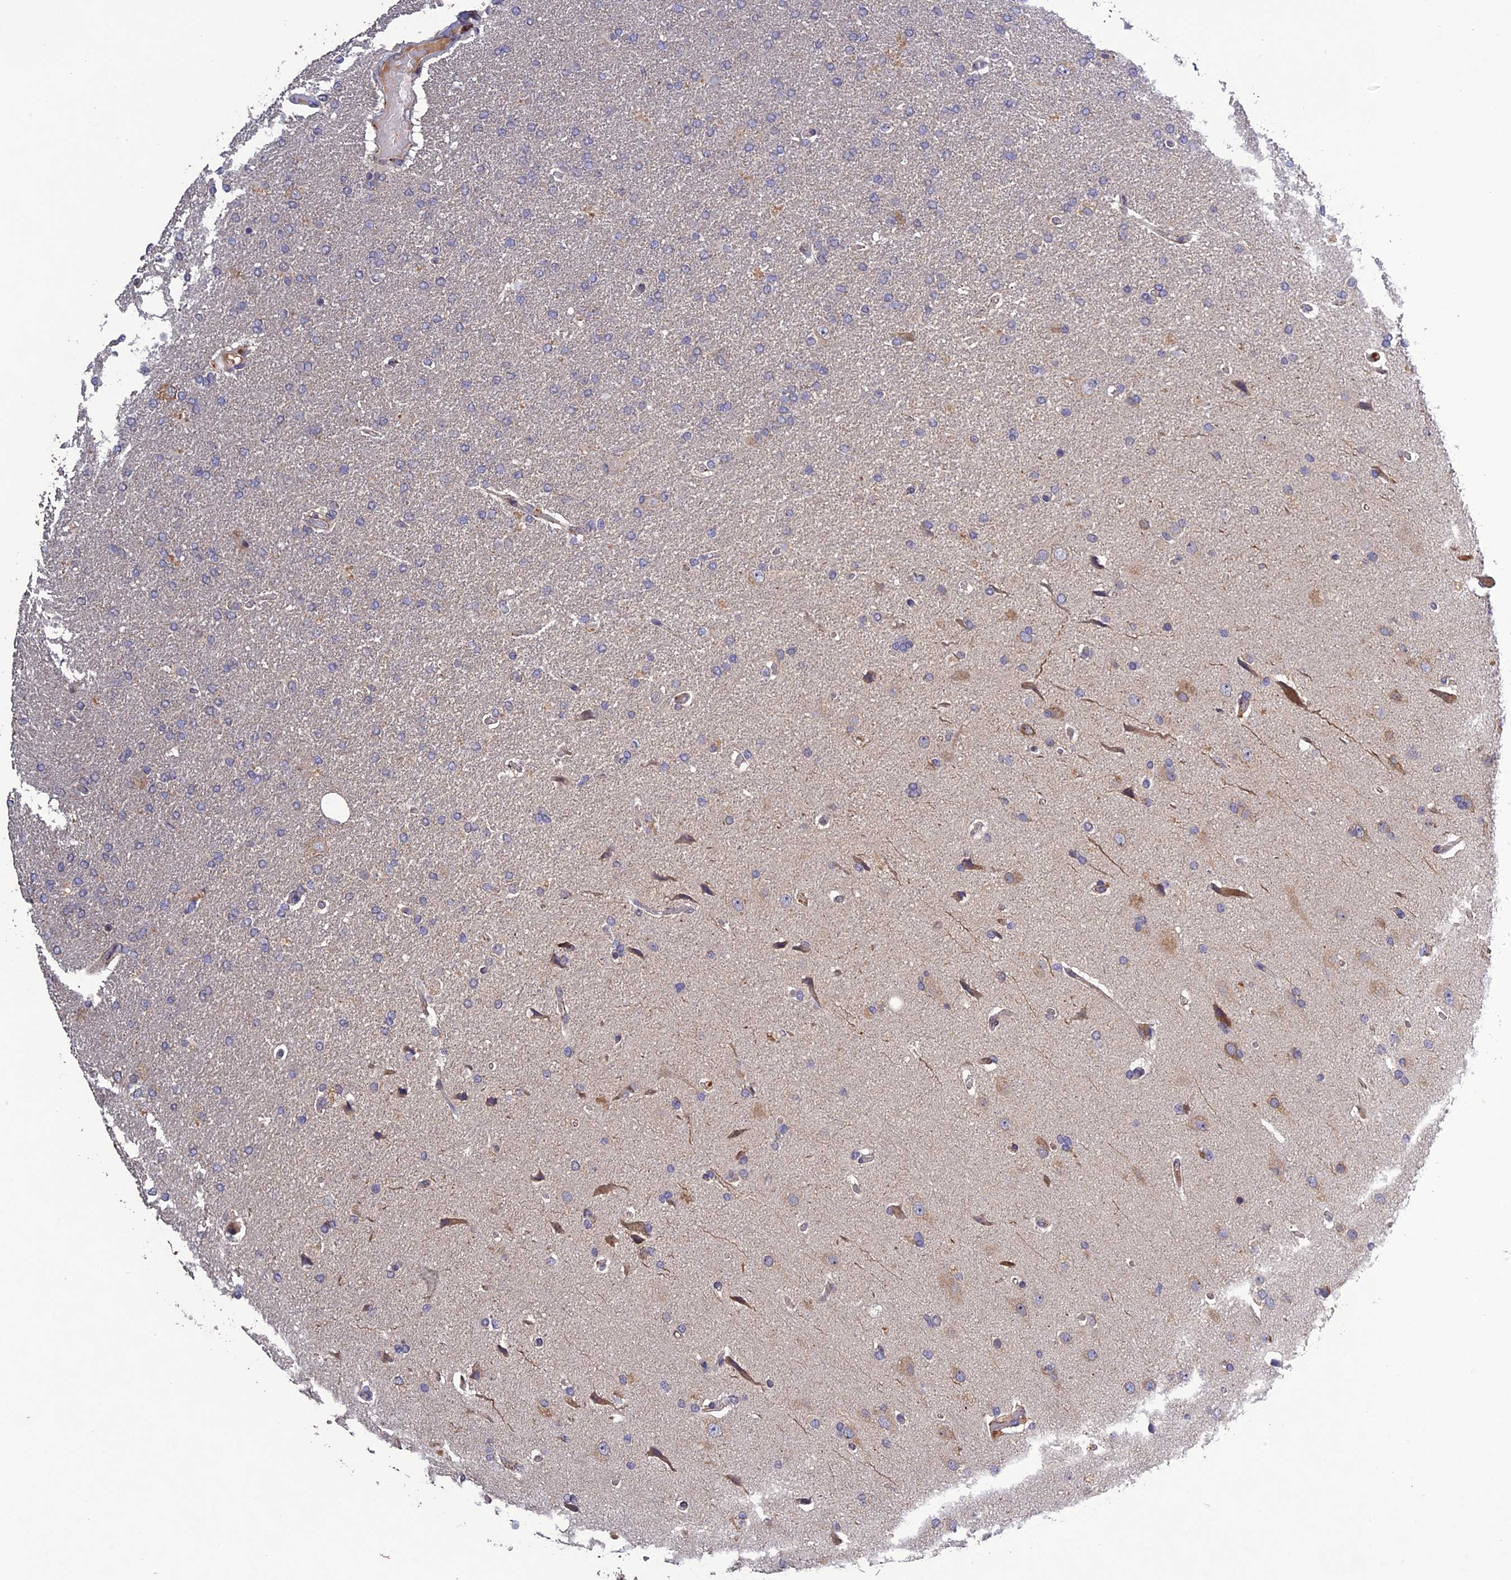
{"staining": {"intensity": "negative", "quantity": "none", "location": "none"}, "tissue": "glioma", "cell_type": "Tumor cells", "image_type": "cancer", "snomed": [{"axis": "morphology", "description": "Glioma, malignant, High grade"}, {"axis": "topography", "description": "Brain"}], "caption": "Tumor cells are negative for brown protein staining in malignant glioma (high-grade).", "gene": "SLC39A13", "patient": {"sex": "male", "age": 72}}